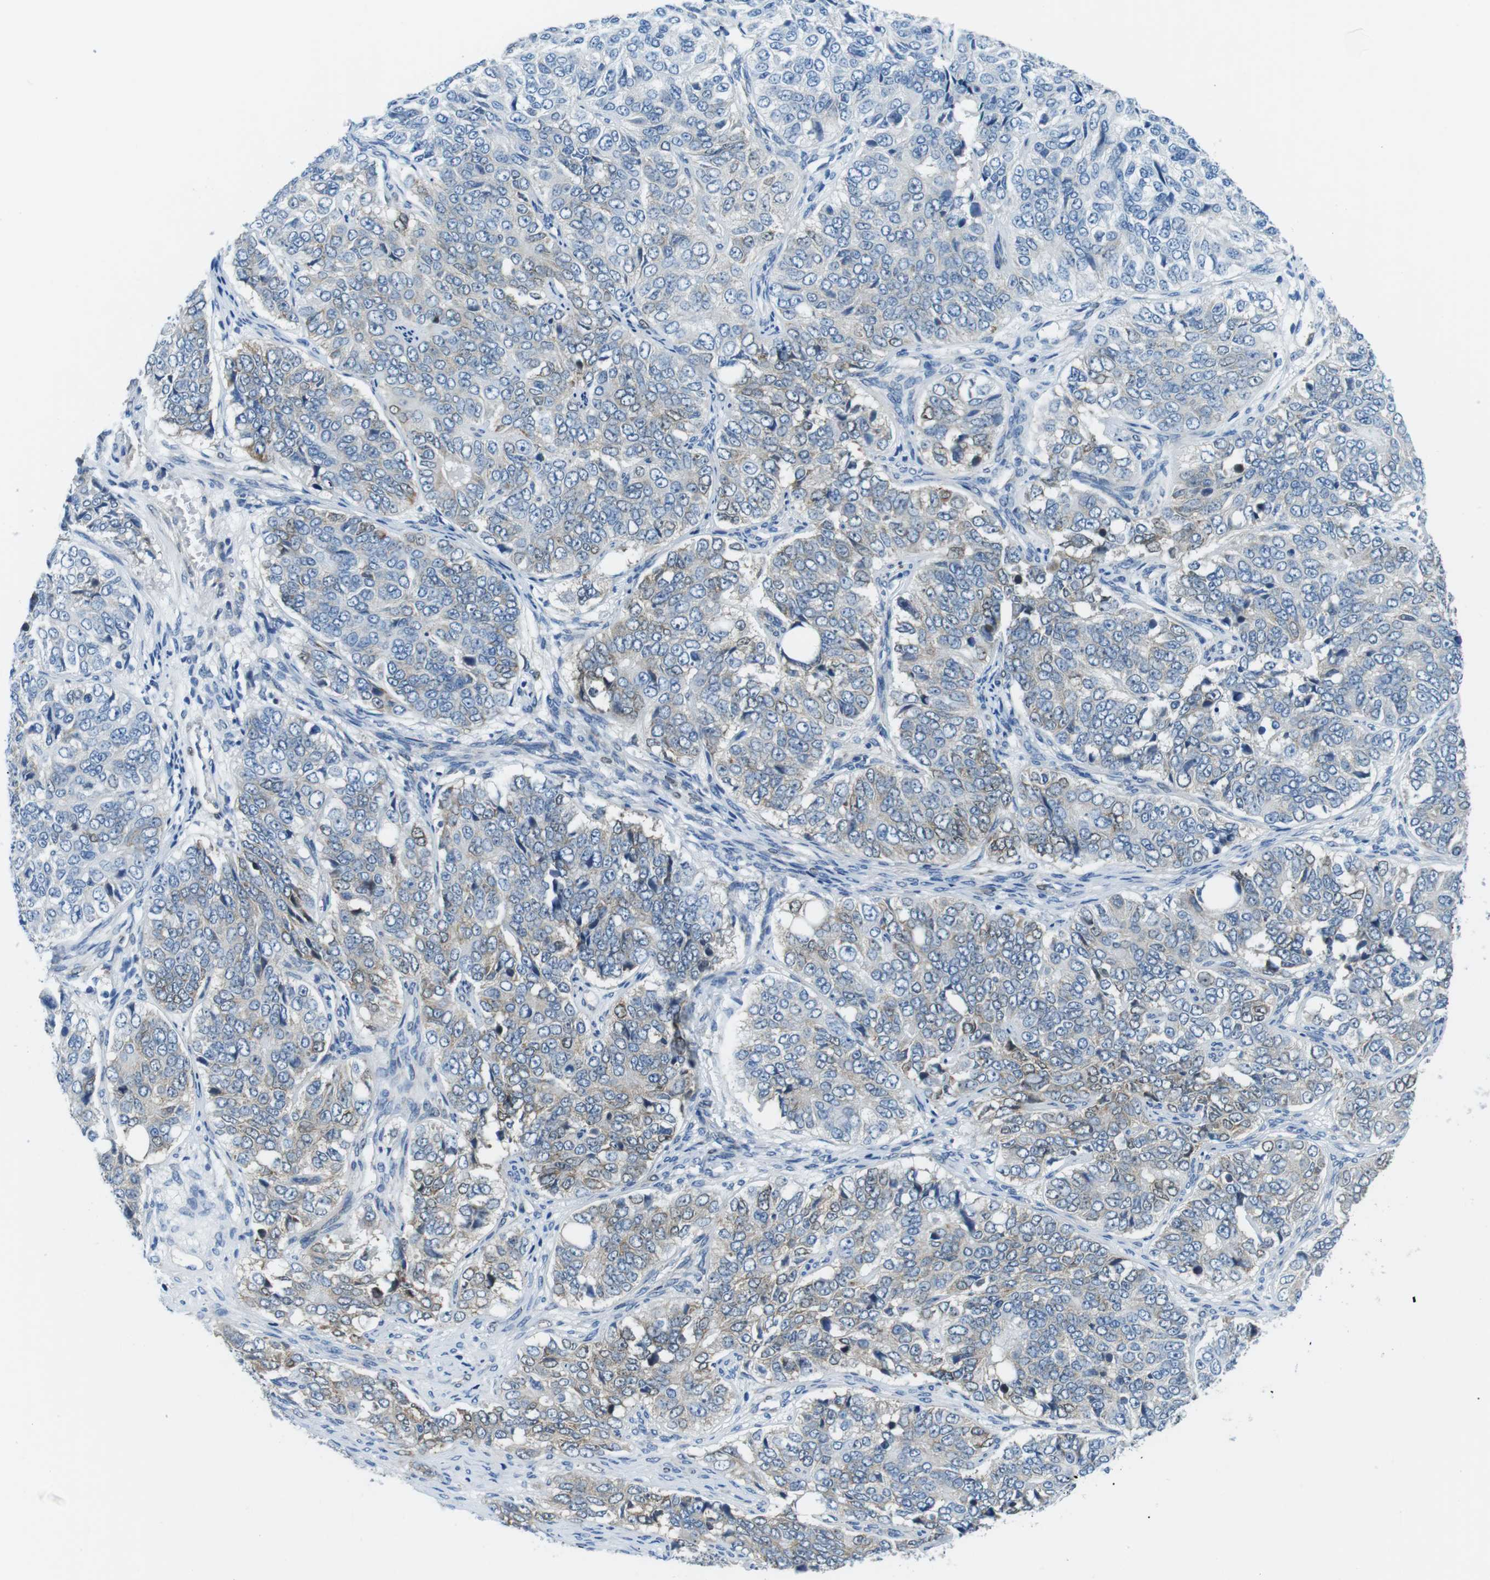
{"staining": {"intensity": "negative", "quantity": "none", "location": "none"}, "tissue": "ovarian cancer", "cell_type": "Tumor cells", "image_type": "cancer", "snomed": [{"axis": "morphology", "description": "Carcinoma, endometroid"}, {"axis": "topography", "description": "Ovary"}], "caption": "Ovarian cancer was stained to show a protein in brown. There is no significant positivity in tumor cells. (Stains: DAB (3,3'-diaminobenzidine) IHC with hematoxylin counter stain, Microscopy: brightfield microscopy at high magnification).", "gene": "PHLDA1", "patient": {"sex": "female", "age": 51}}